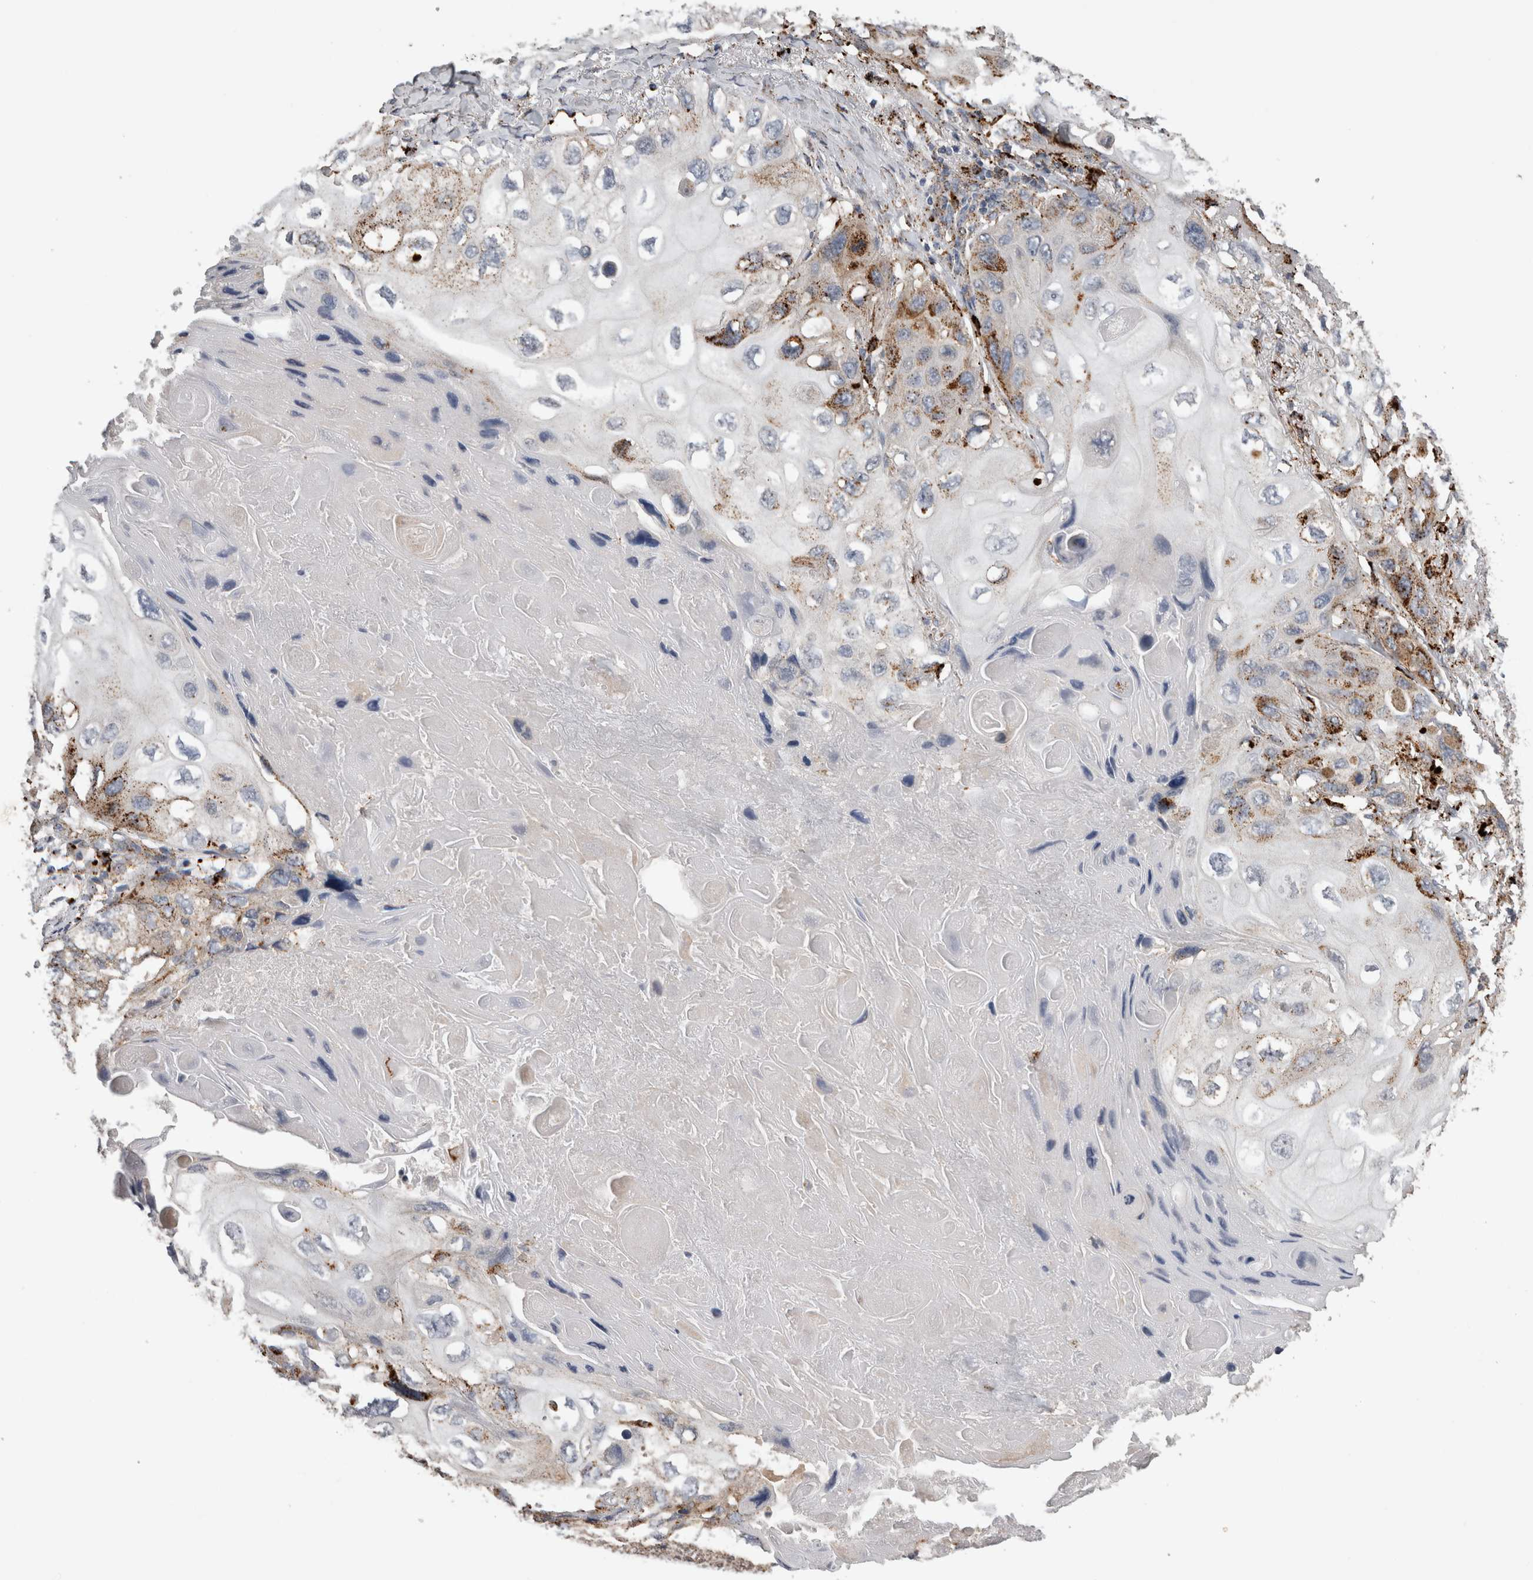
{"staining": {"intensity": "moderate", "quantity": "<25%", "location": "cytoplasmic/membranous"}, "tissue": "lung cancer", "cell_type": "Tumor cells", "image_type": "cancer", "snomed": [{"axis": "morphology", "description": "Squamous cell carcinoma, NOS"}, {"axis": "topography", "description": "Lung"}], "caption": "Immunohistochemical staining of human lung cancer (squamous cell carcinoma) displays low levels of moderate cytoplasmic/membranous protein positivity in approximately <25% of tumor cells. Nuclei are stained in blue.", "gene": "CTSZ", "patient": {"sex": "female", "age": 73}}